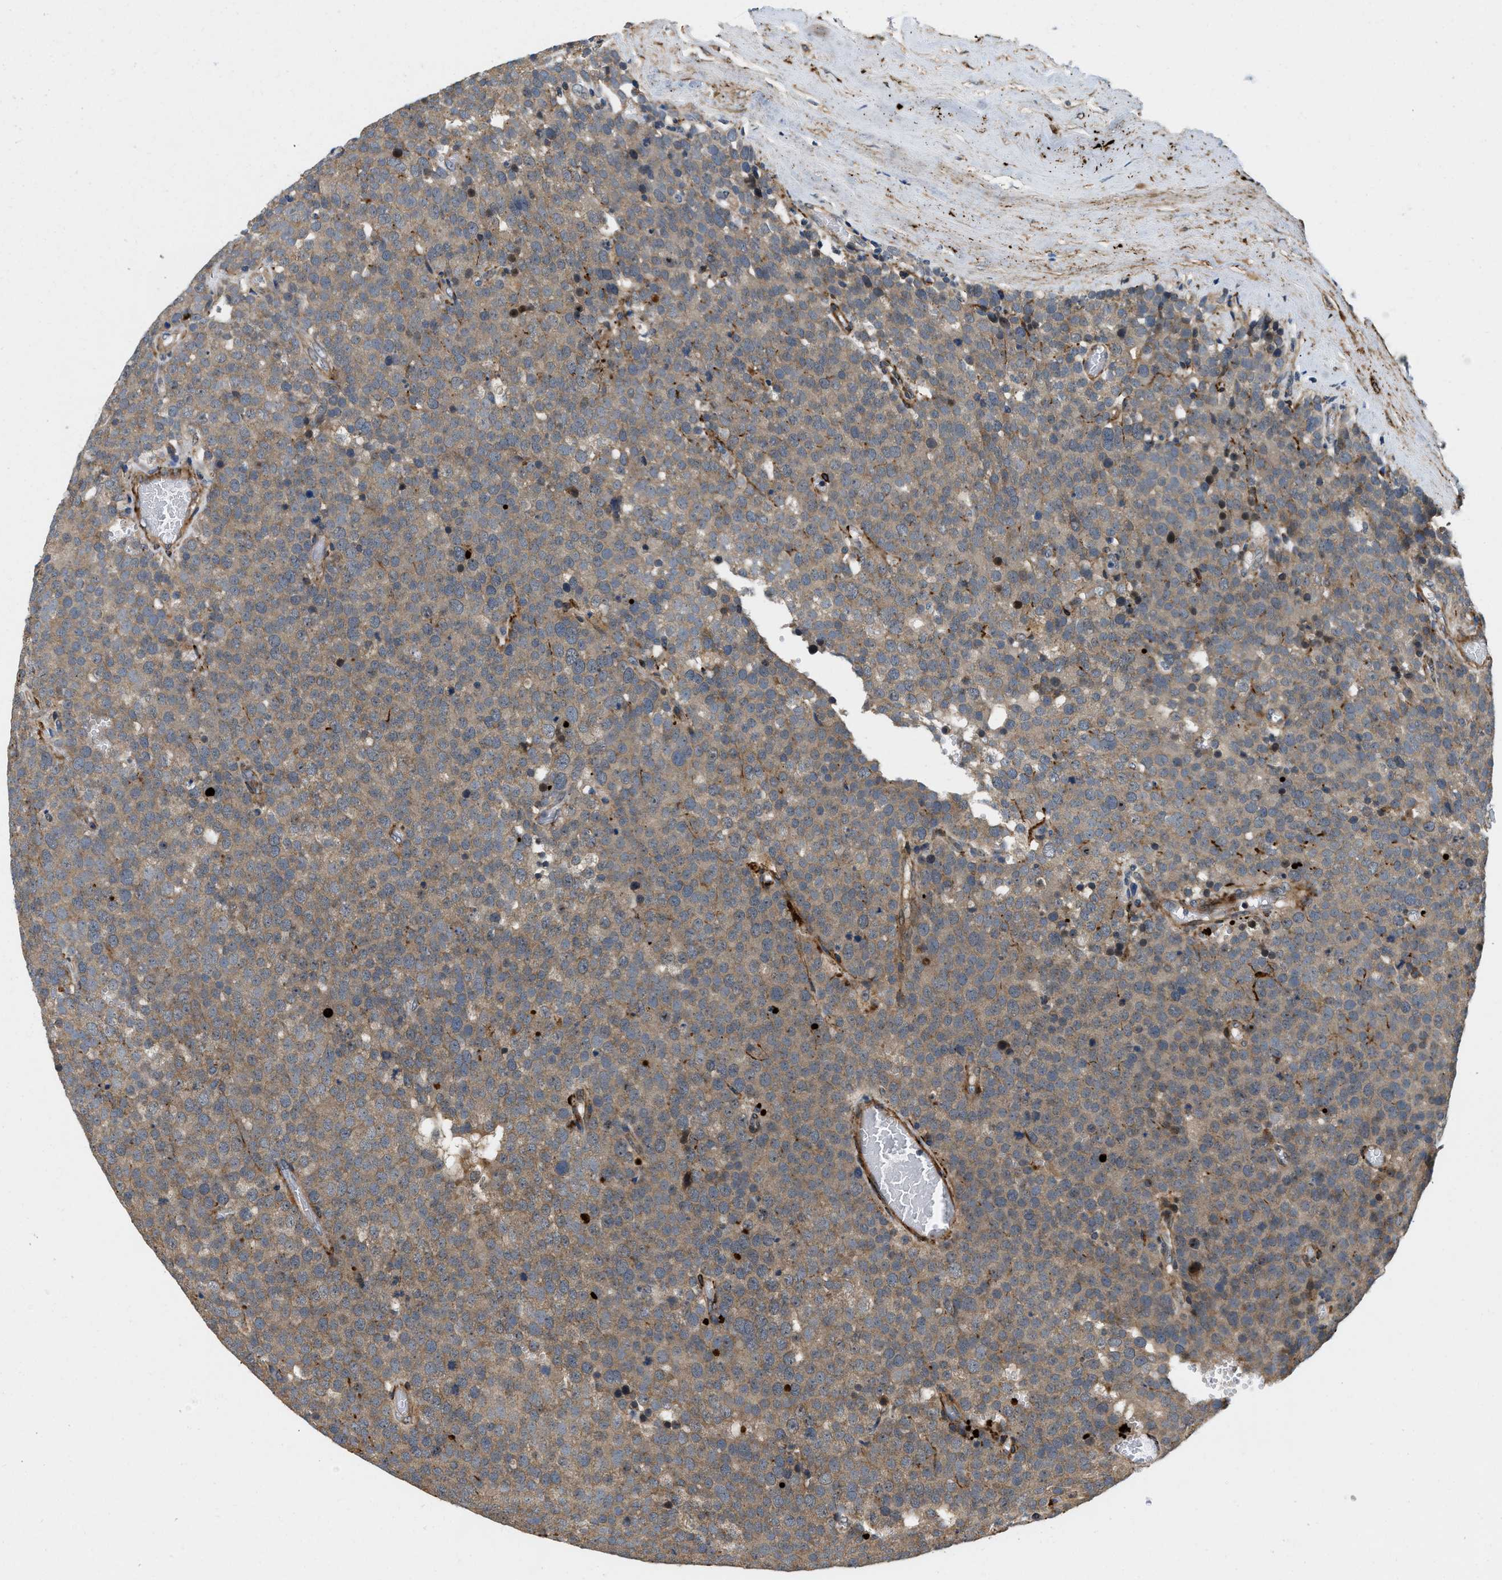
{"staining": {"intensity": "weak", "quantity": ">75%", "location": "cytoplasmic/membranous"}, "tissue": "testis cancer", "cell_type": "Tumor cells", "image_type": "cancer", "snomed": [{"axis": "morphology", "description": "Normal tissue, NOS"}, {"axis": "morphology", "description": "Seminoma, NOS"}, {"axis": "topography", "description": "Testis"}], "caption": "Human testis cancer (seminoma) stained with a protein marker reveals weak staining in tumor cells.", "gene": "ZNF599", "patient": {"sex": "male", "age": 71}}